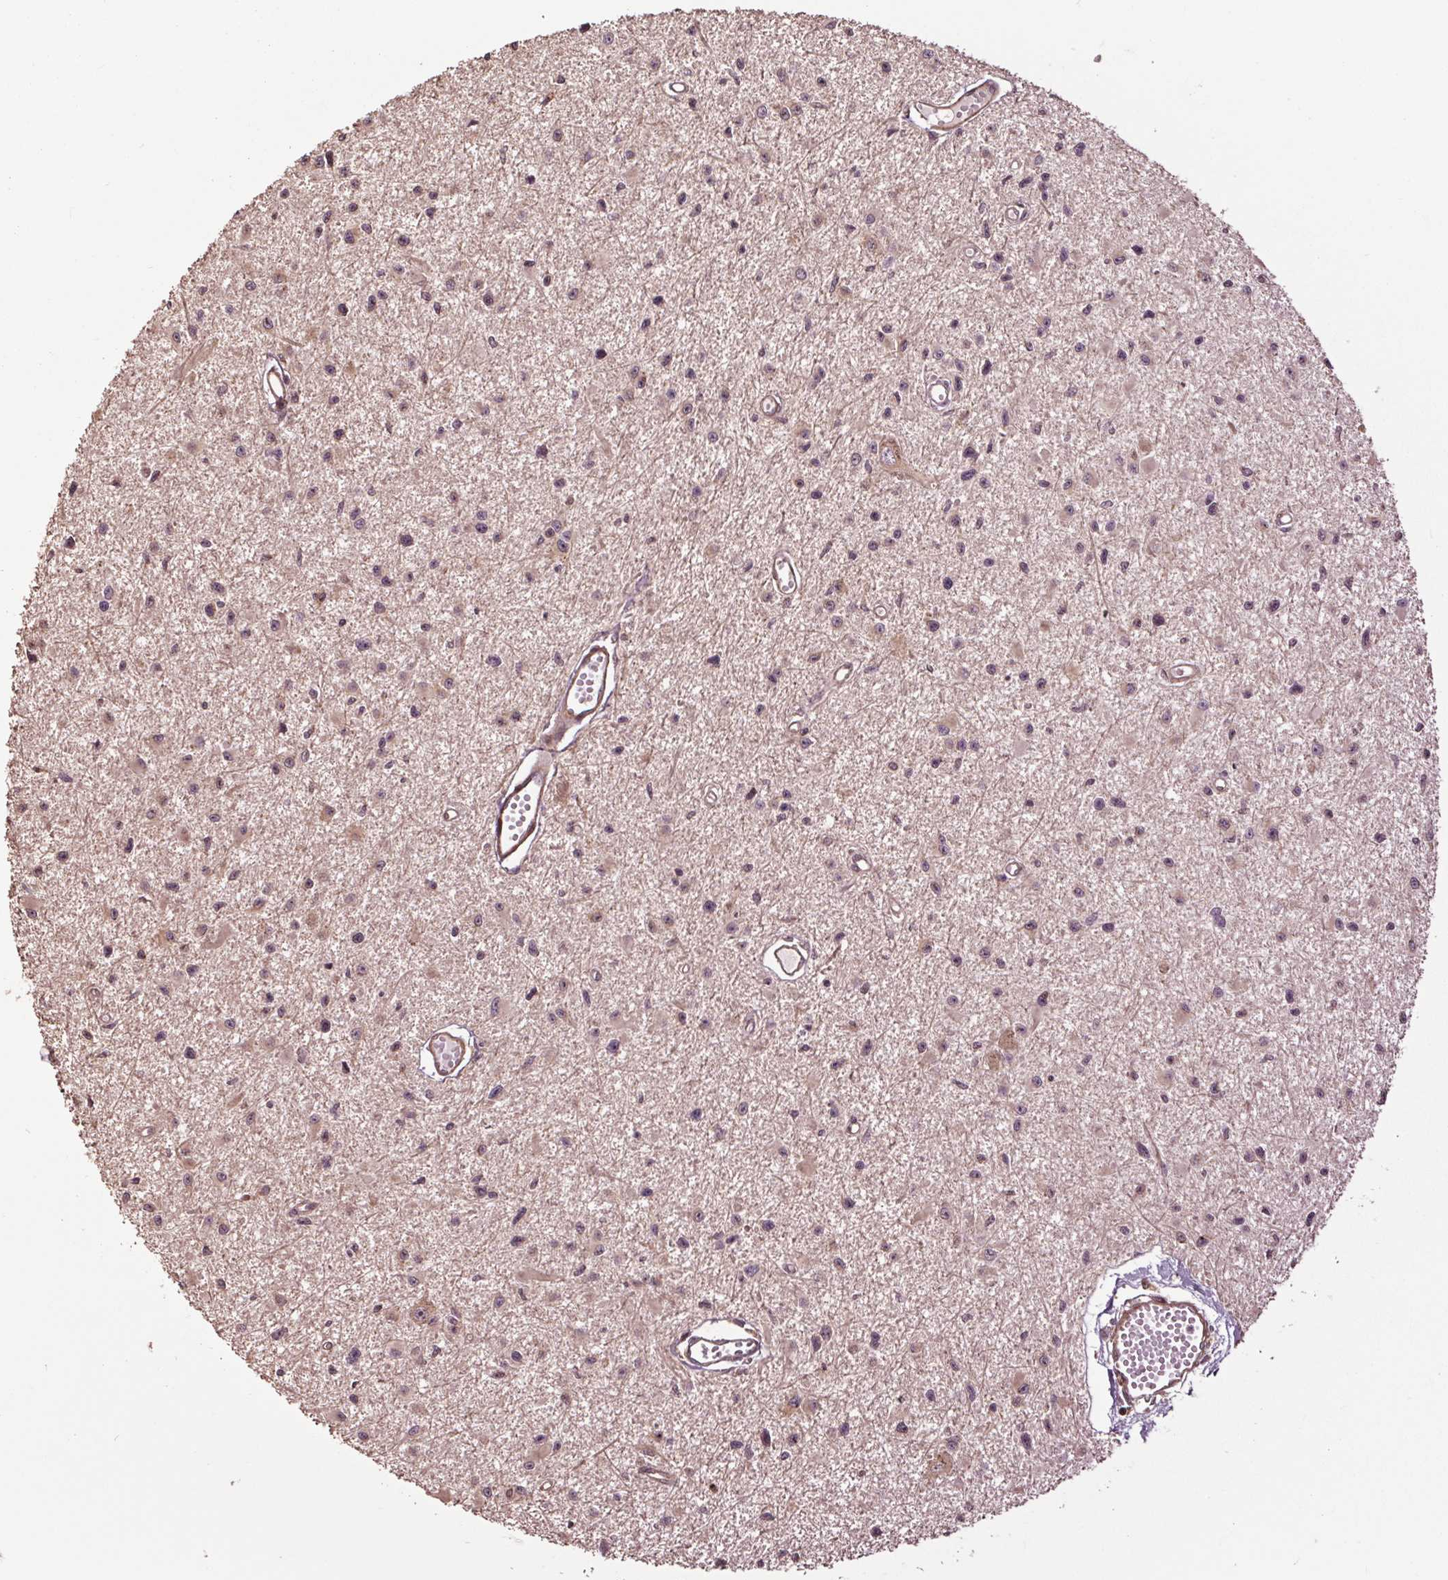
{"staining": {"intensity": "negative", "quantity": "none", "location": "none"}, "tissue": "glioma", "cell_type": "Tumor cells", "image_type": "cancer", "snomed": [{"axis": "morphology", "description": "Glioma, malignant, High grade"}, {"axis": "topography", "description": "Brain"}], "caption": "Histopathology image shows no protein positivity in tumor cells of high-grade glioma (malignant) tissue.", "gene": "CEP95", "patient": {"sex": "male", "age": 54}}